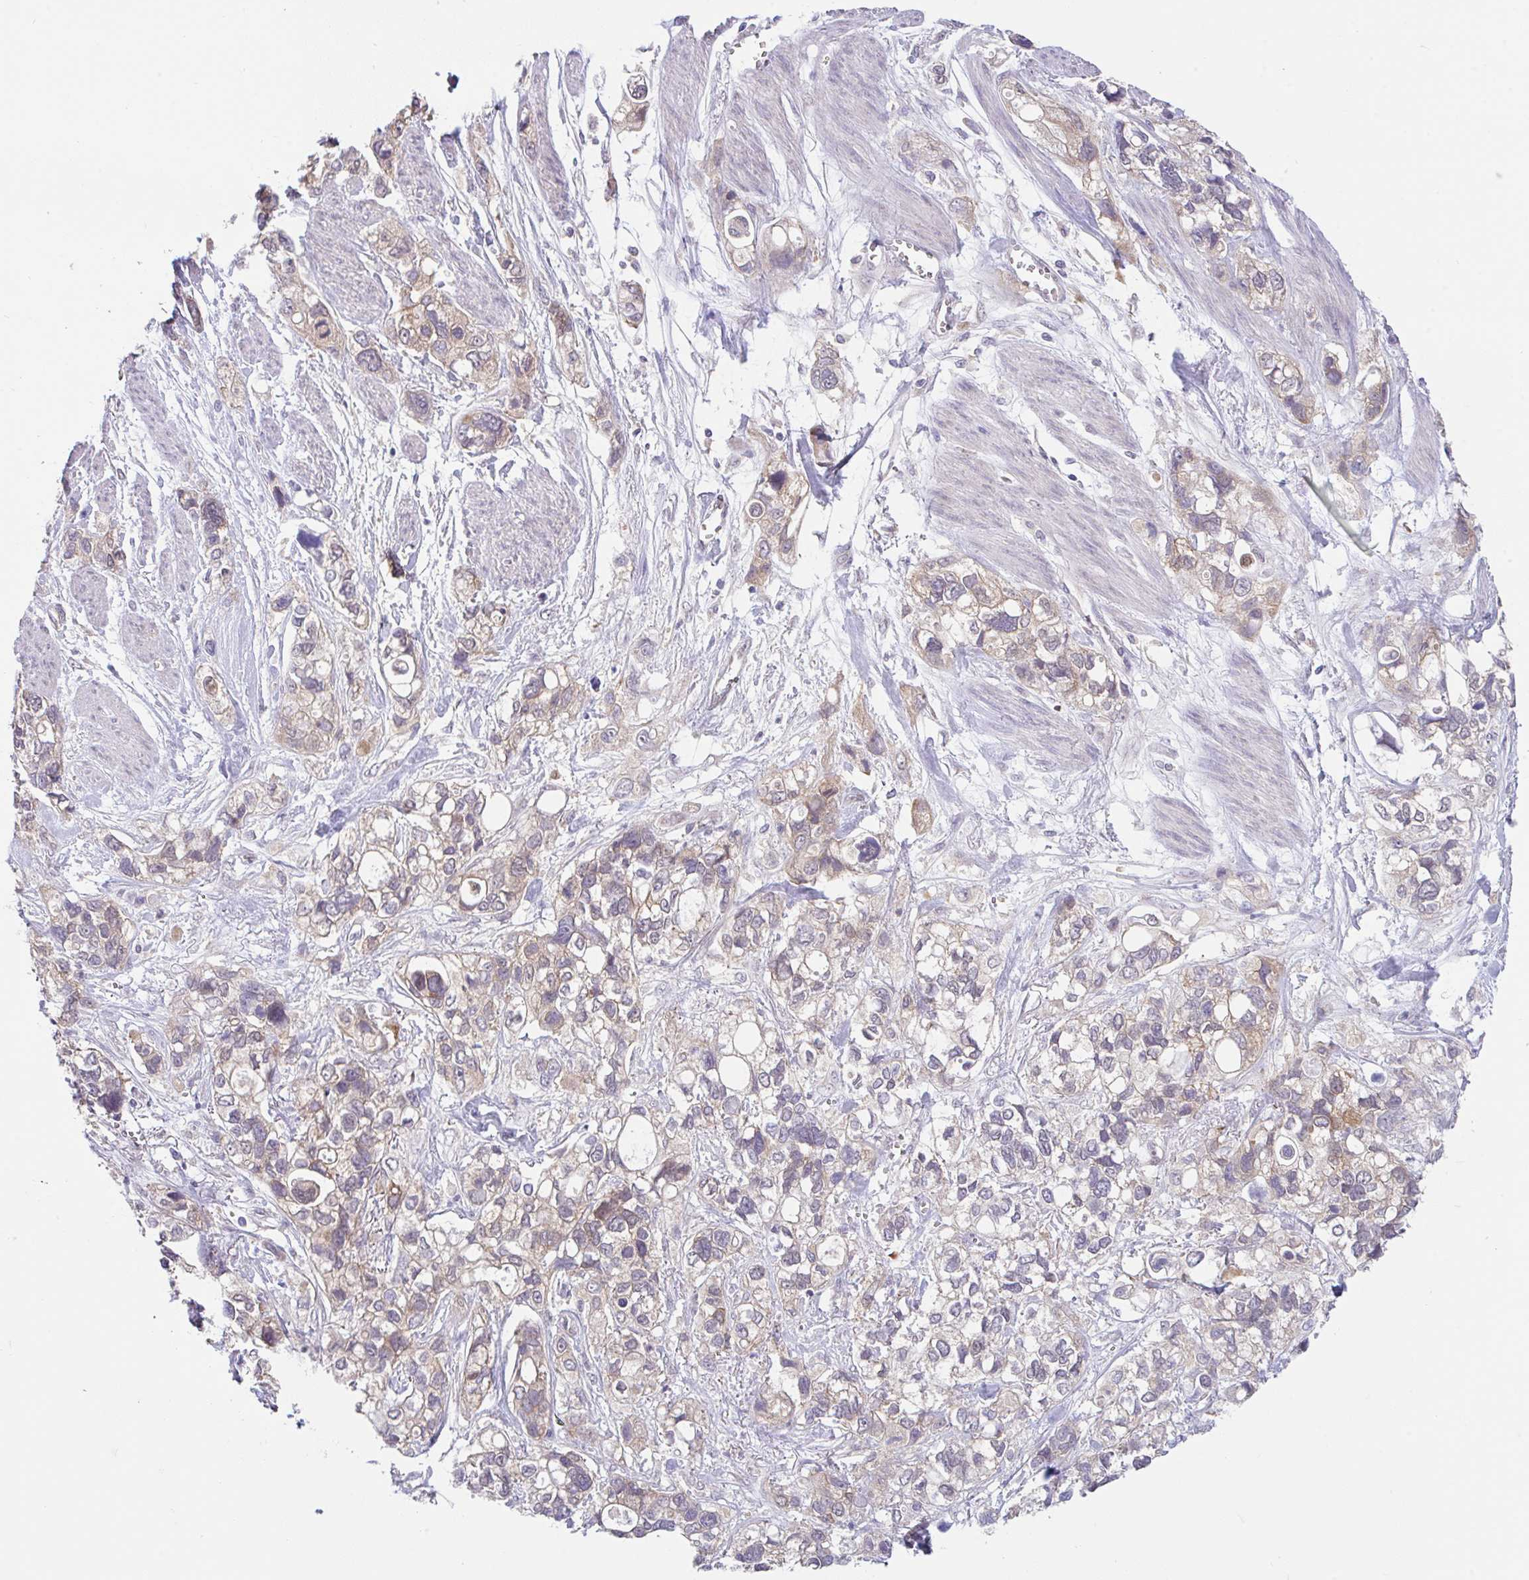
{"staining": {"intensity": "weak", "quantity": "25%-75%", "location": "cytoplasmic/membranous"}, "tissue": "stomach cancer", "cell_type": "Tumor cells", "image_type": "cancer", "snomed": [{"axis": "morphology", "description": "Adenocarcinoma, NOS"}, {"axis": "topography", "description": "Stomach, upper"}], "caption": "Immunohistochemical staining of human stomach cancer (adenocarcinoma) exhibits weak cytoplasmic/membranous protein staining in about 25%-75% of tumor cells.", "gene": "RALBP1", "patient": {"sex": "female", "age": 81}}